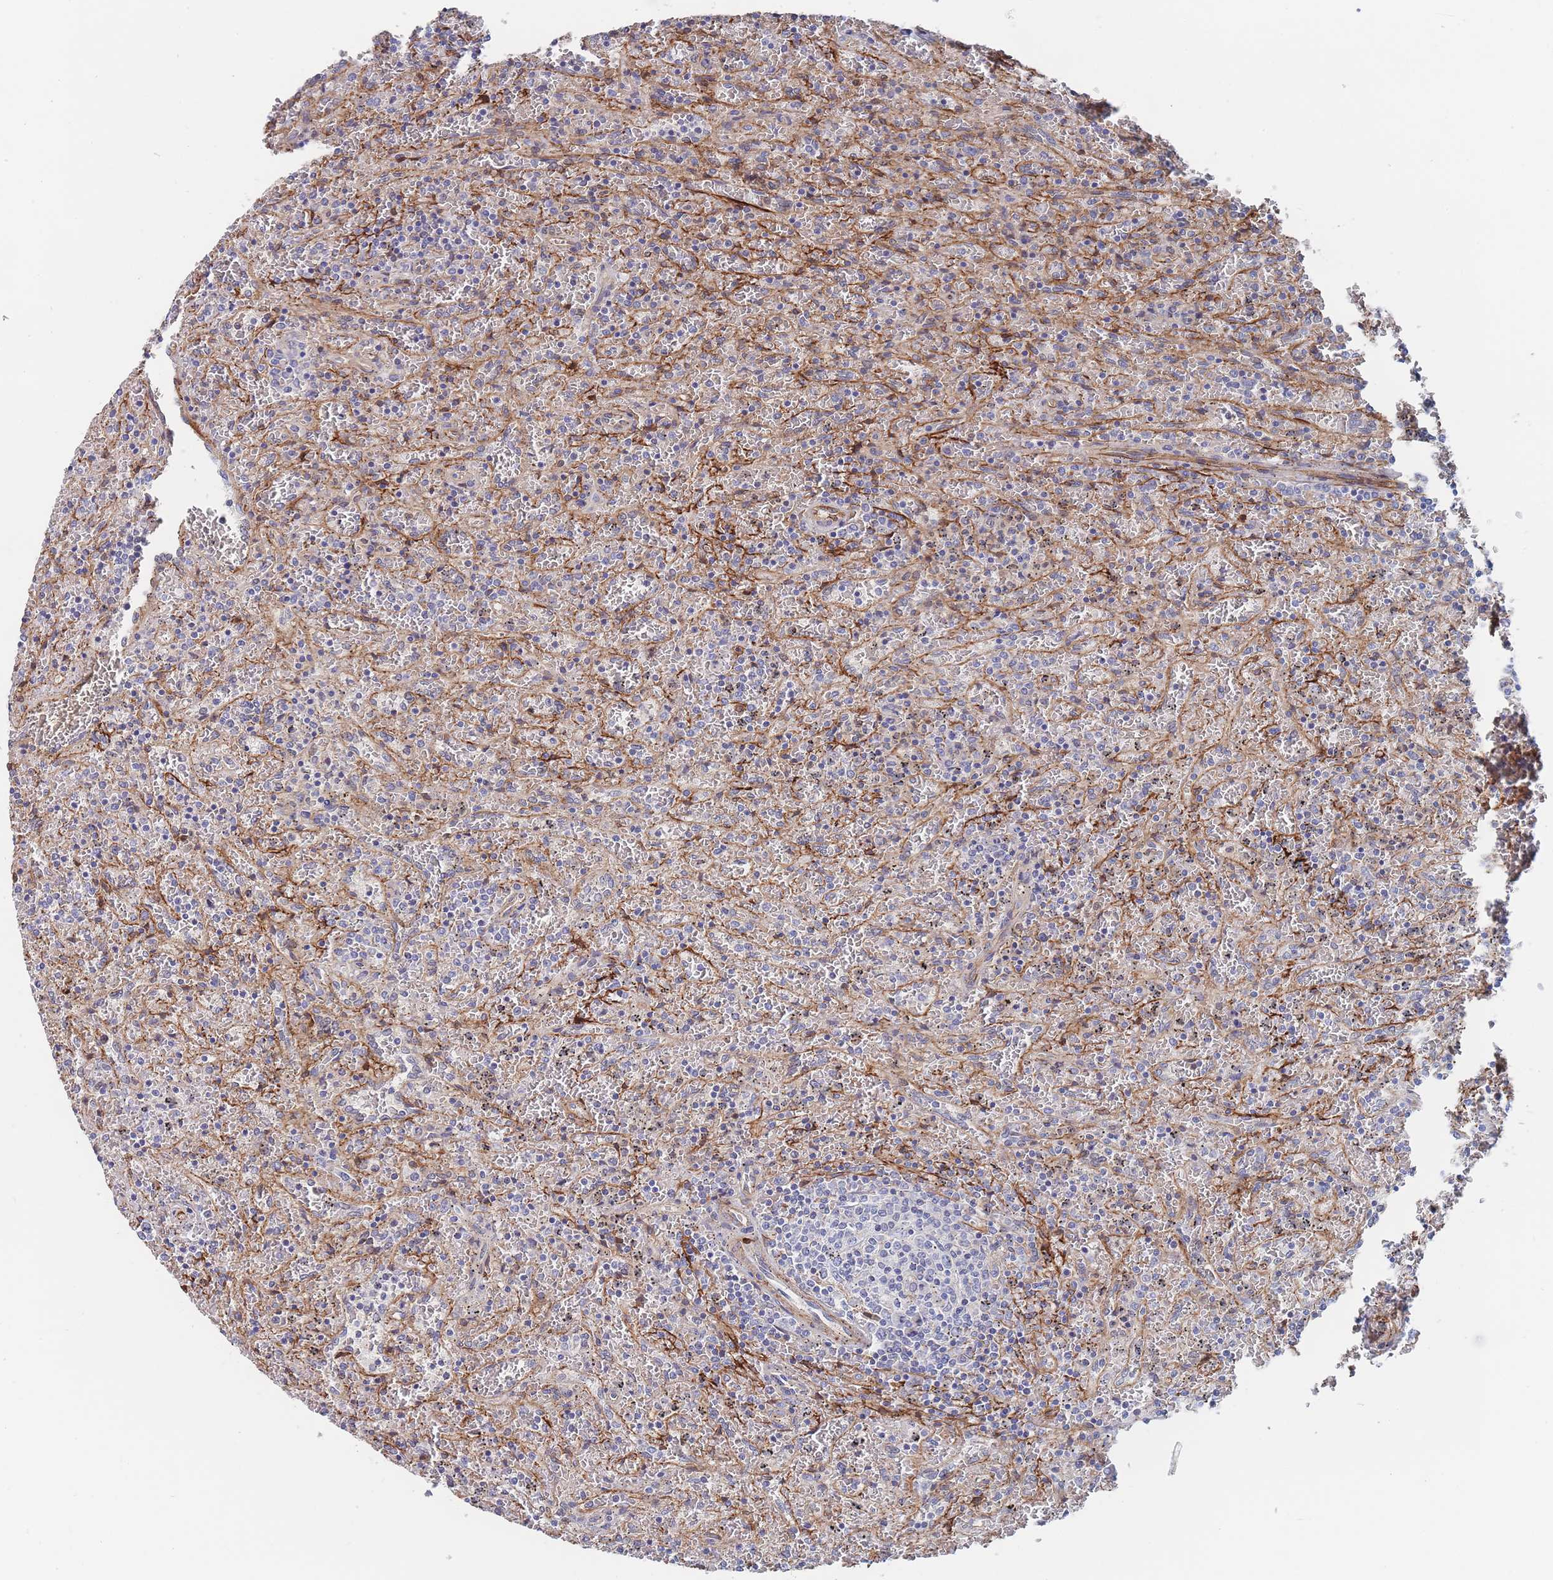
{"staining": {"intensity": "negative", "quantity": "none", "location": "none"}, "tissue": "lymphoma", "cell_type": "Tumor cells", "image_type": "cancer", "snomed": [{"axis": "morphology", "description": "Malignant lymphoma, non-Hodgkin's type, Low grade"}, {"axis": "topography", "description": "Spleen"}], "caption": "IHC image of neoplastic tissue: human lymphoma stained with DAB (3,3'-diaminobenzidine) demonstrates no significant protein positivity in tumor cells.", "gene": "G6PC1", "patient": {"sex": "female", "age": 64}}